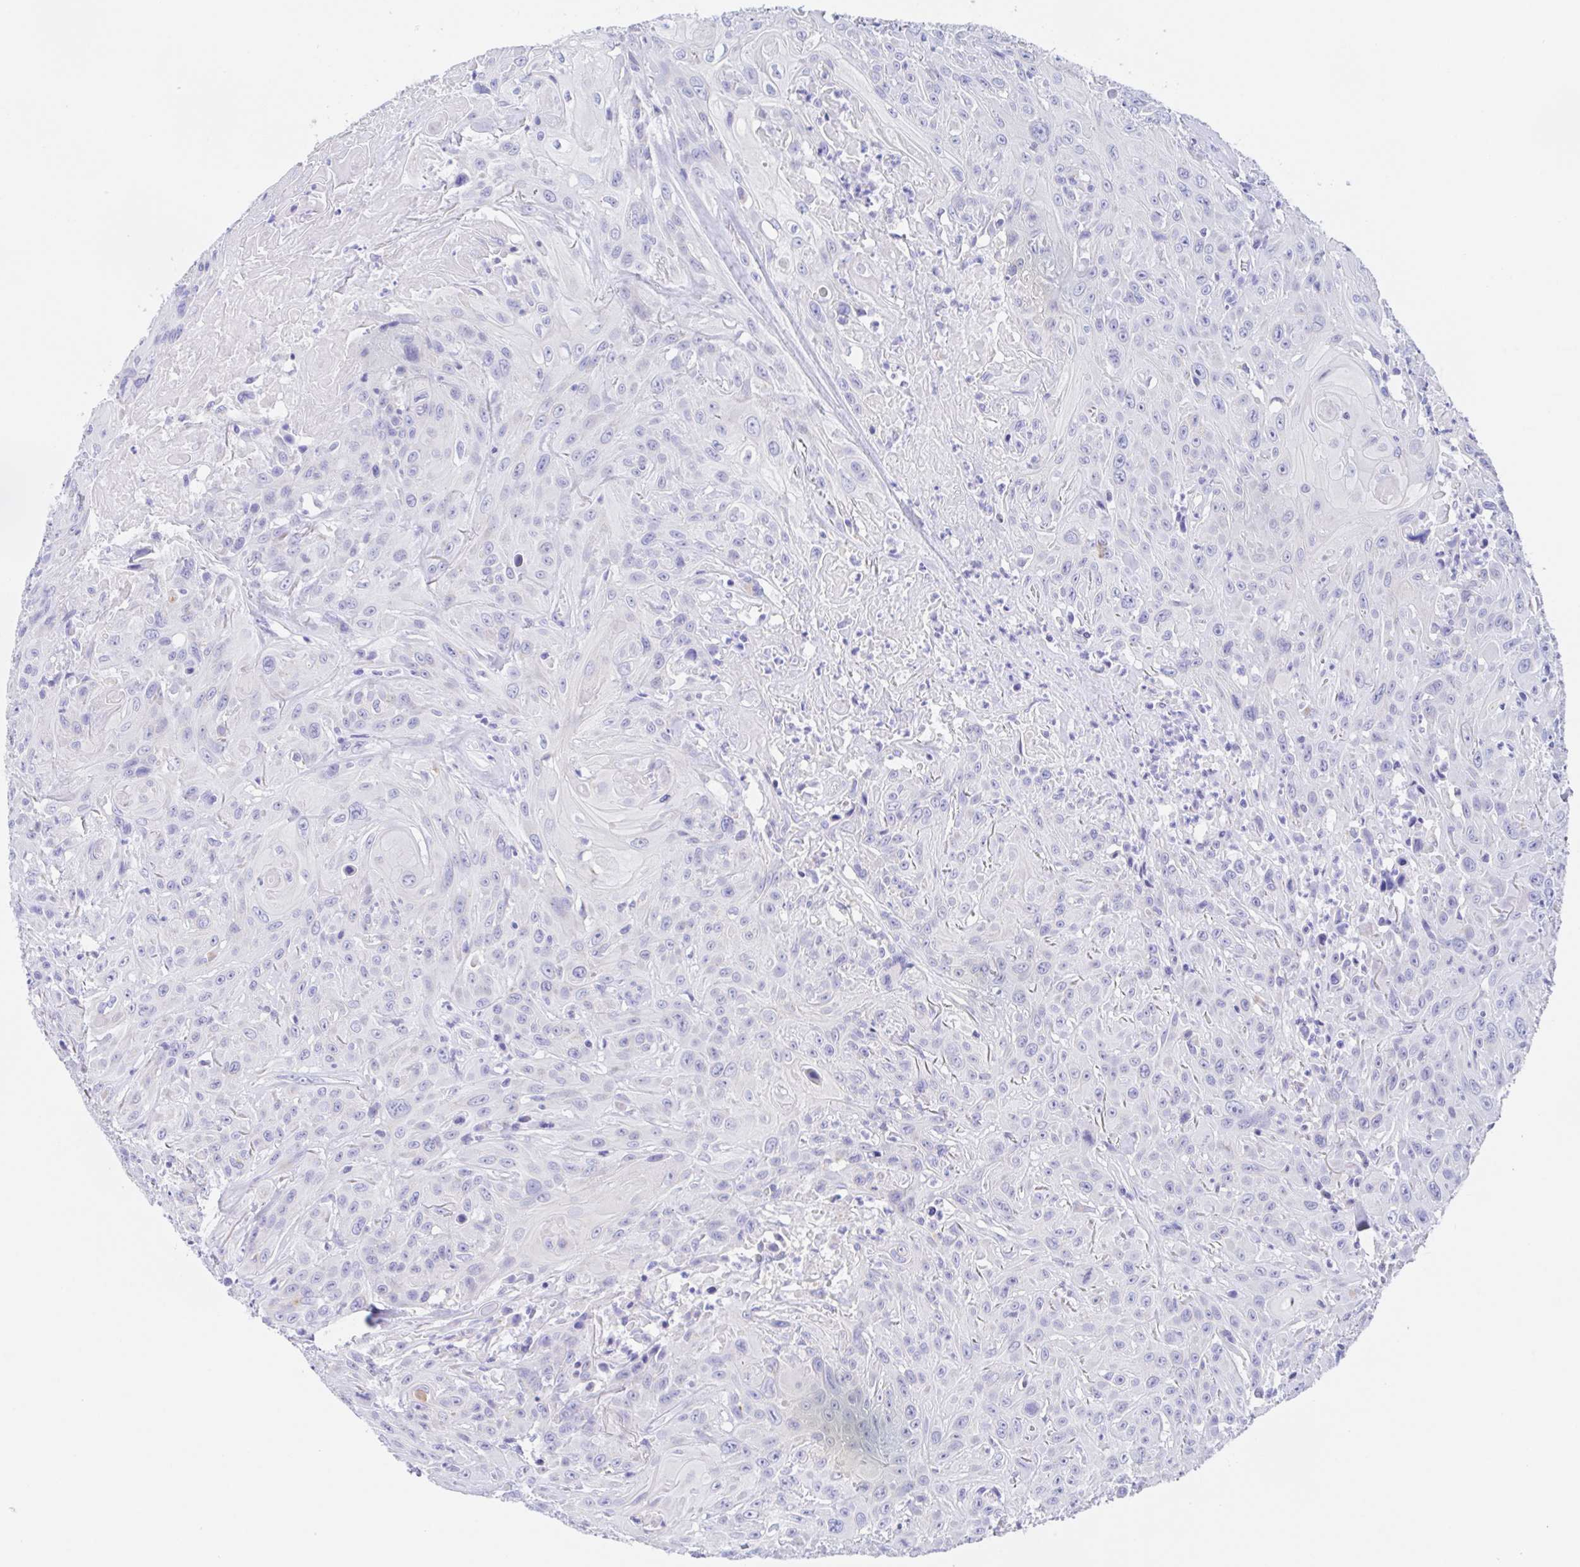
{"staining": {"intensity": "negative", "quantity": "none", "location": "none"}, "tissue": "head and neck cancer", "cell_type": "Tumor cells", "image_type": "cancer", "snomed": [{"axis": "morphology", "description": "Squamous cell carcinoma, NOS"}, {"axis": "topography", "description": "Skin"}, {"axis": "topography", "description": "Head-Neck"}], "caption": "Immunohistochemistry of human head and neck squamous cell carcinoma demonstrates no staining in tumor cells. (DAB immunohistochemistry (IHC) visualized using brightfield microscopy, high magnification).", "gene": "SCG3", "patient": {"sex": "male", "age": 80}}